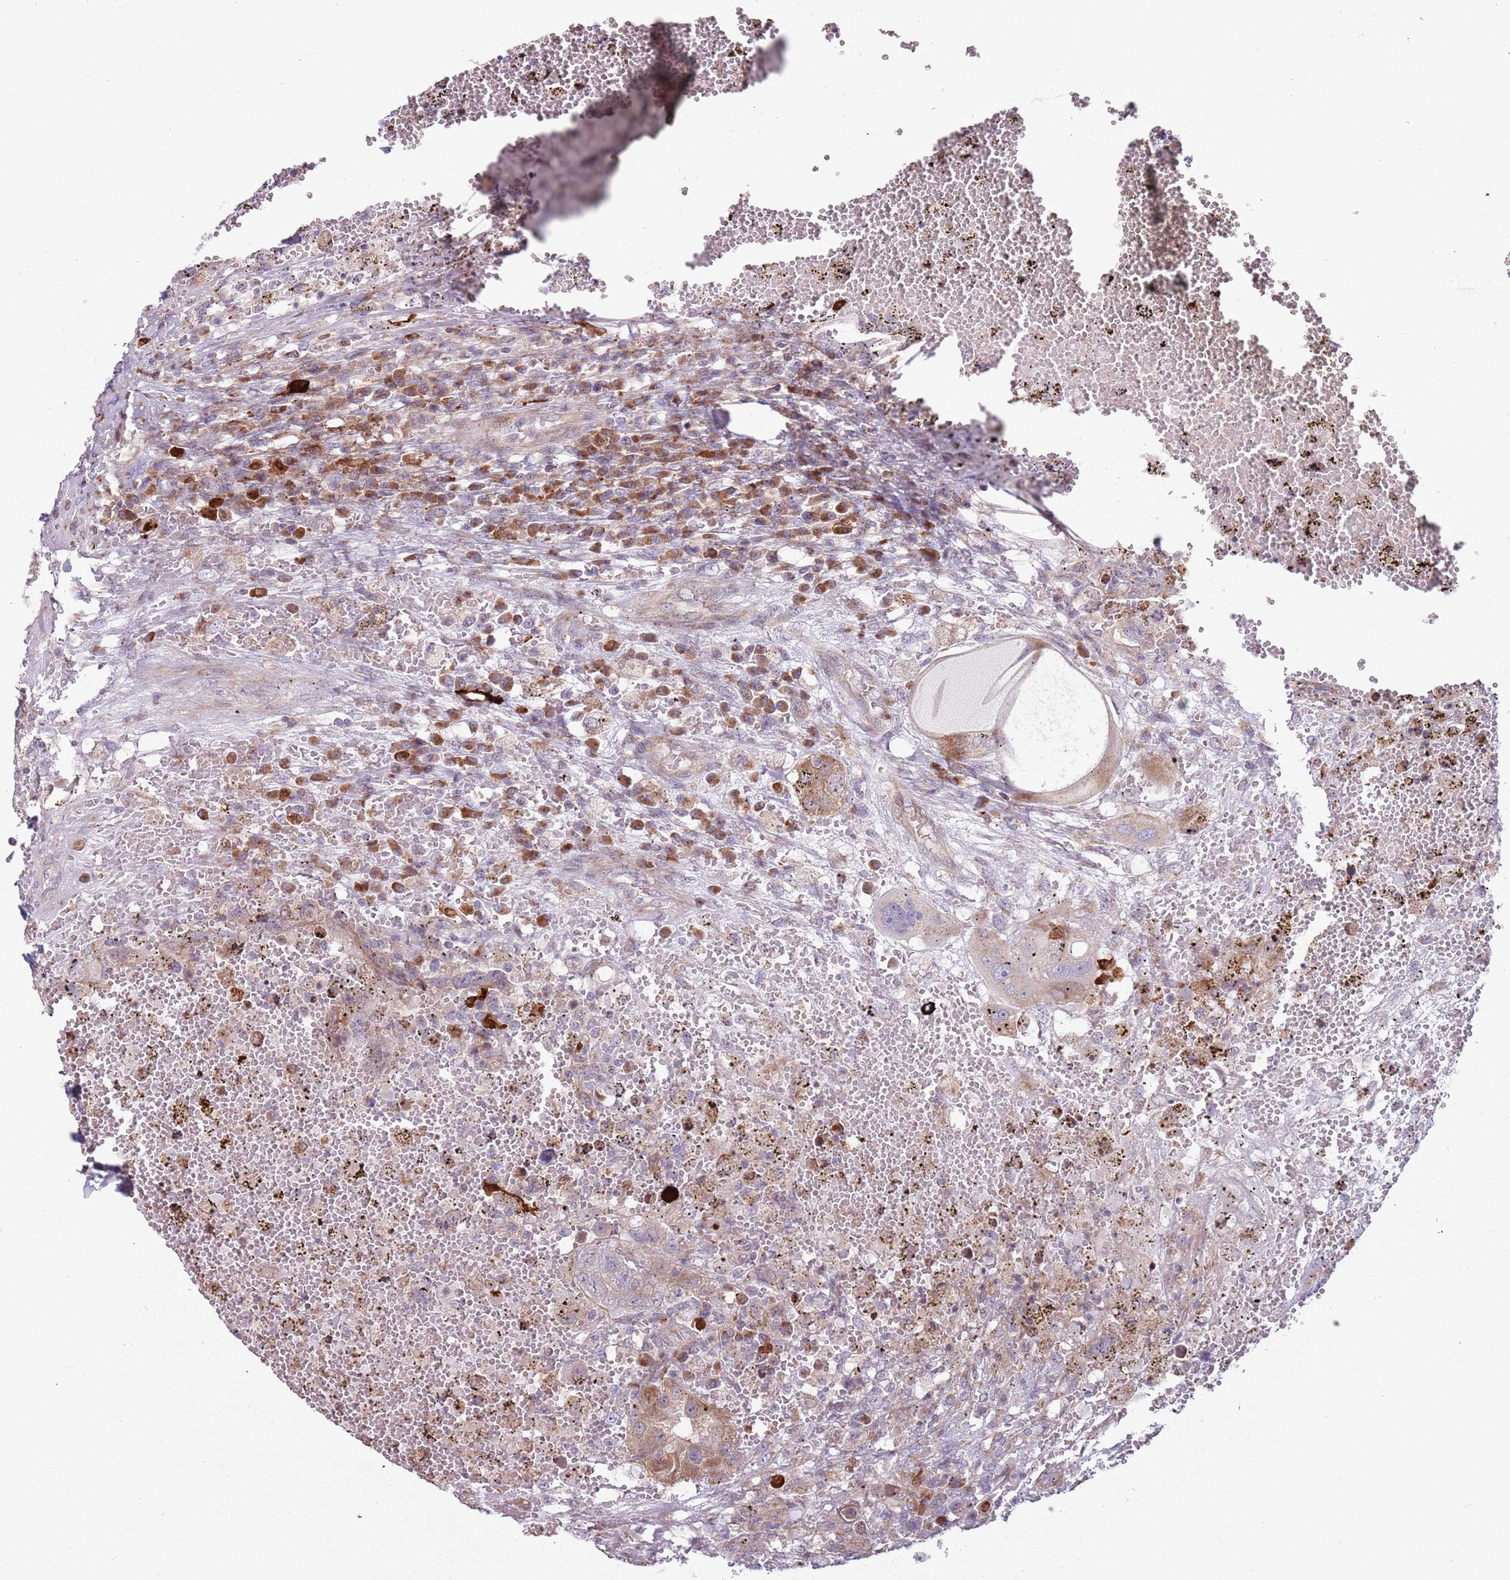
{"staining": {"intensity": "weak", "quantity": "25%-75%", "location": "cytoplasmic/membranous"}, "tissue": "testis cancer", "cell_type": "Tumor cells", "image_type": "cancer", "snomed": [{"axis": "morphology", "description": "Carcinoma, Embryonal, NOS"}, {"axis": "topography", "description": "Testis"}], "caption": "A brown stain labels weak cytoplasmic/membranous staining of a protein in testis embryonal carcinoma tumor cells.", "gene": "CCDC150", "patient": {"sex": "male", "age": 26}}